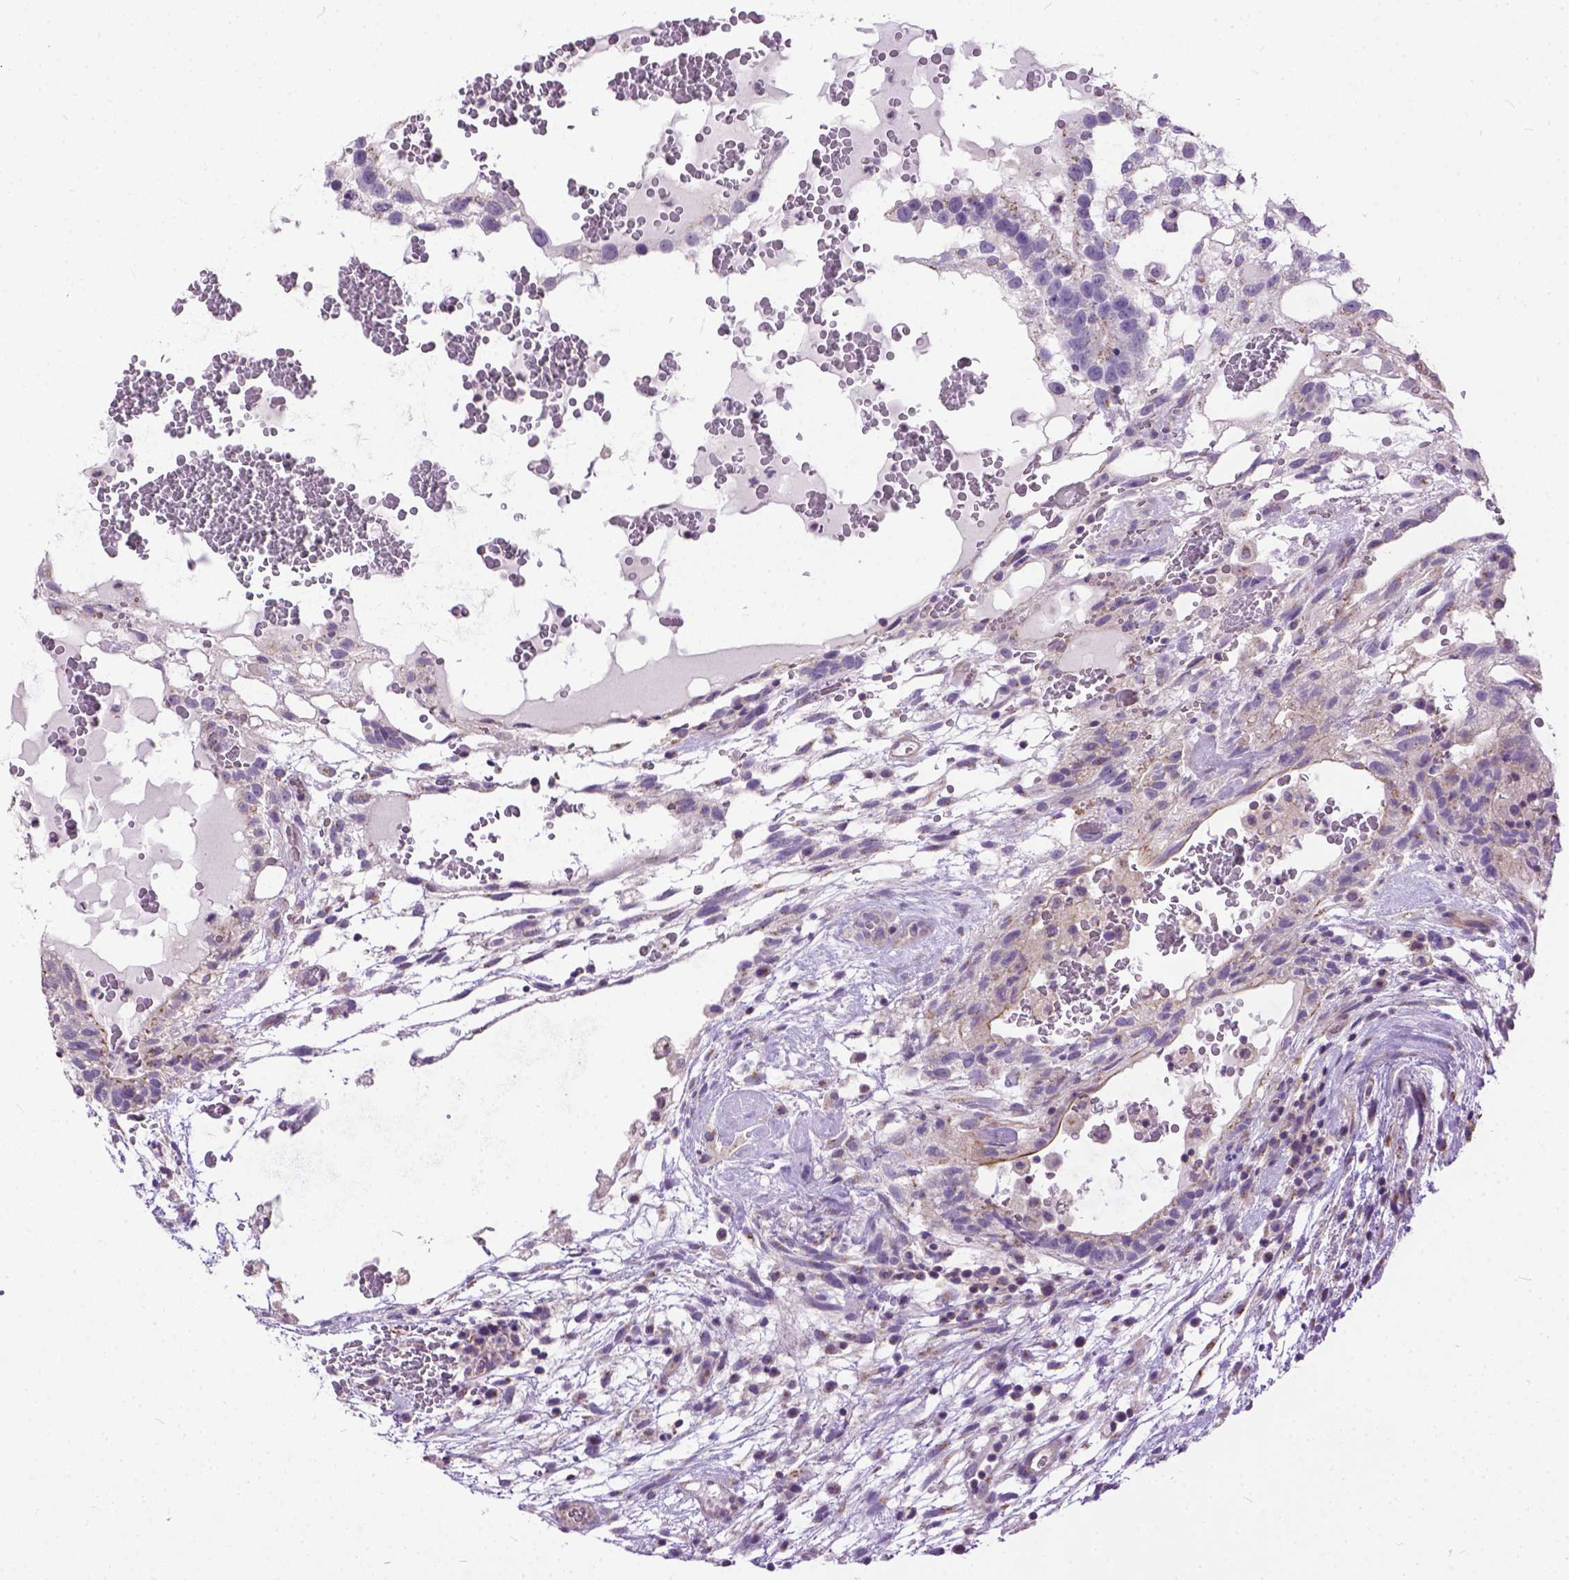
{"staining": {"intensity": "weak", "quantity": "<25%", "location": "cytoplasmic/membranous"}, "tissue": "testis cancer", "cell_type": "Tumor cells", "image_type": "cancer", "snomed": [{"axis": "morphology", "description": "Normal tissue, NOS"}, {"axis": "morphology", "description": "Carcinoma, Embryonal, NOS"}, {"axis": "topography", "description": "Testis"}], "caption": "A photomicrograph of testis cancer stained for a protein displays no brown staining in tumor cells.", "gene": "BANF2", "patient": {"sex": "male", "age": 32}}